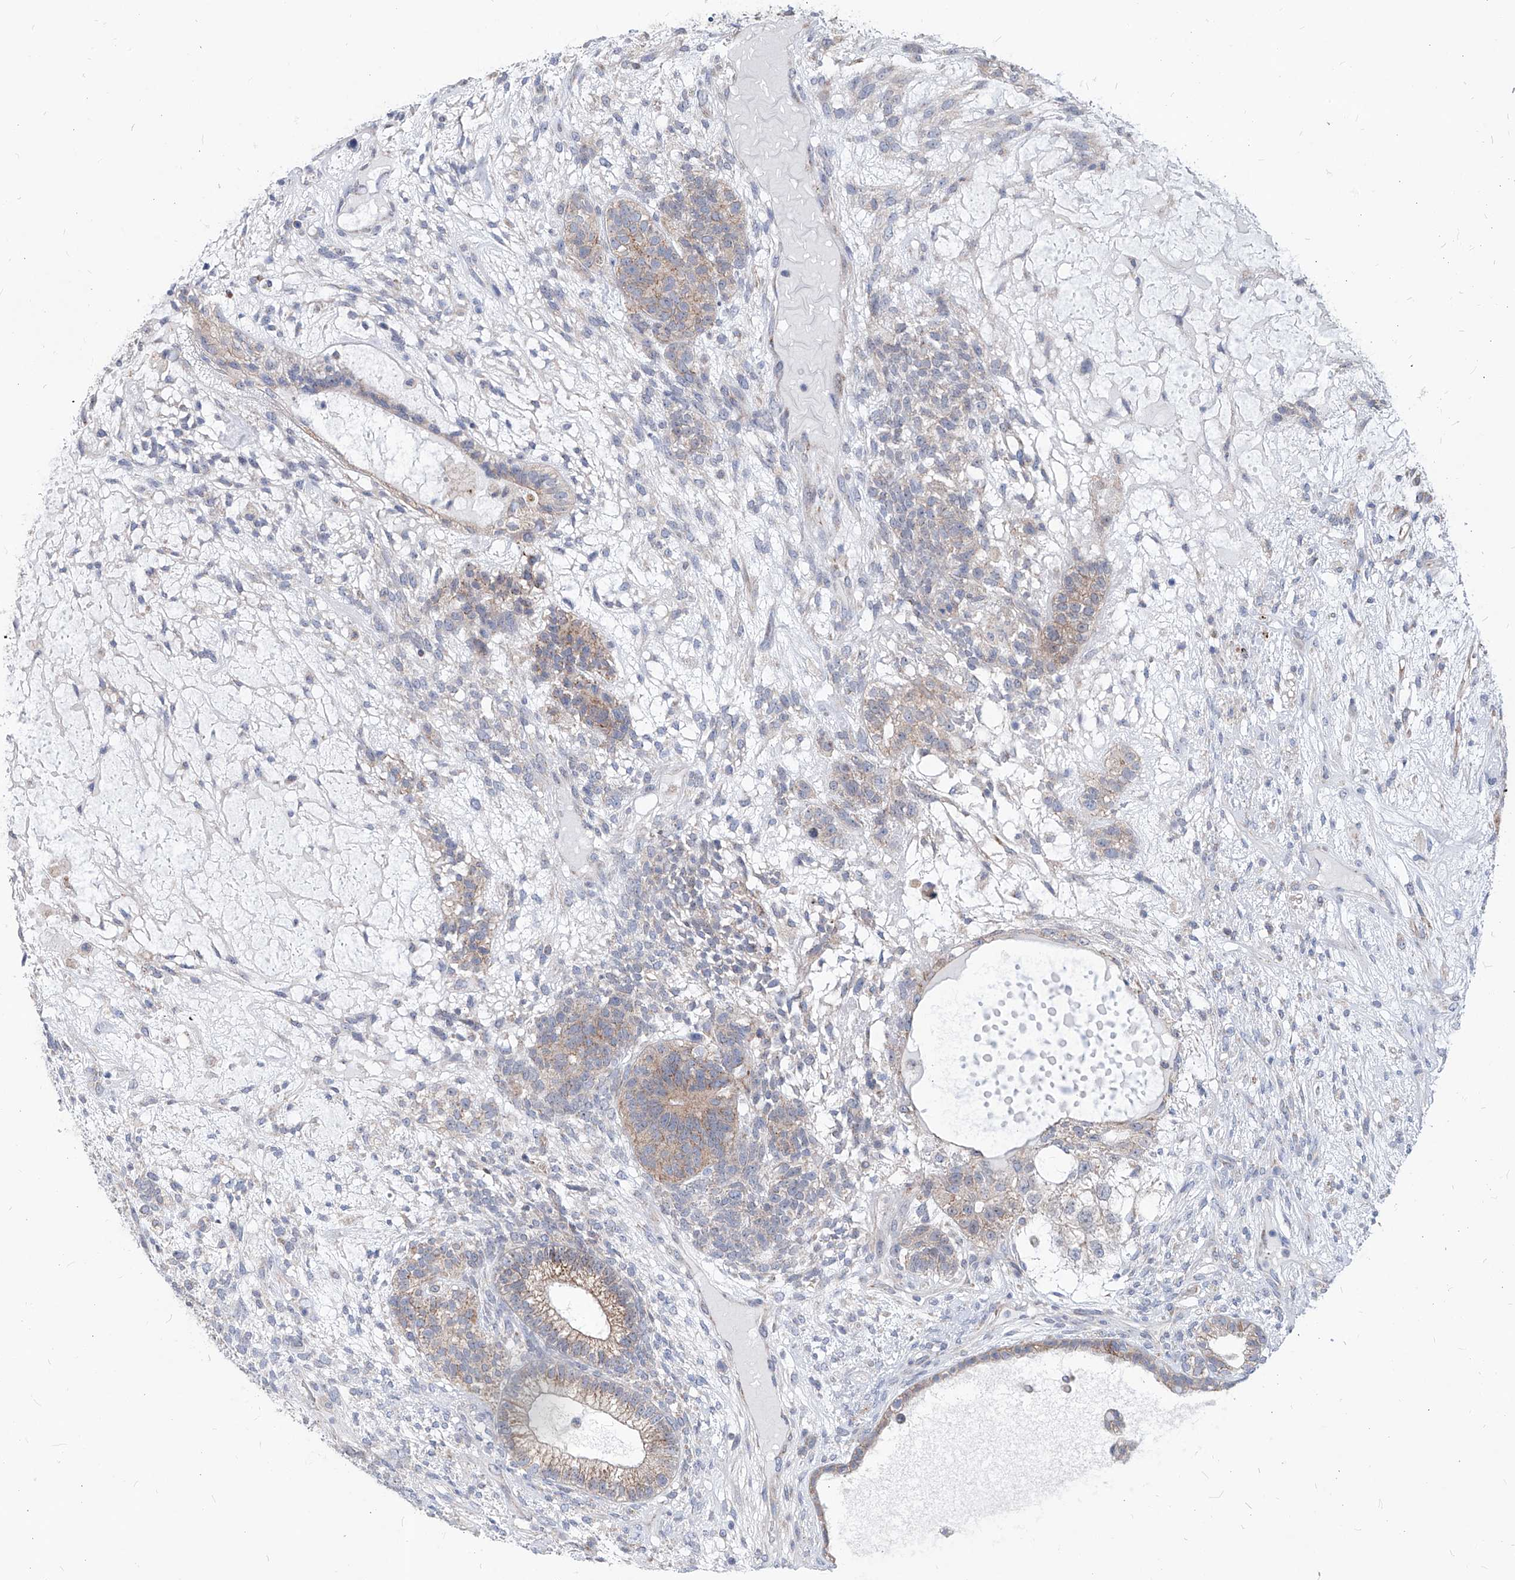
{"staining": {"intensity": "weak", "quantity": ">75%", "location": "cytoplasmic/membranous"}, "tissue": "testis cancer", "cell_type": "Tumor cells", "image_type": "cancer", "snomed": [{"axis": "morphology", "description": "Seminoma, NOS"}, {"axis": "morphology", "description": "Carcinoma, Embryonal, NOS"}, {"axis": "topography", "description": "Testis"}], "caption": "Human testis seminoma stained with a protein marker shows weak staining in tumor cells.", "gene": "AGPS", "patient": {"sex": "male", "age": 28}}